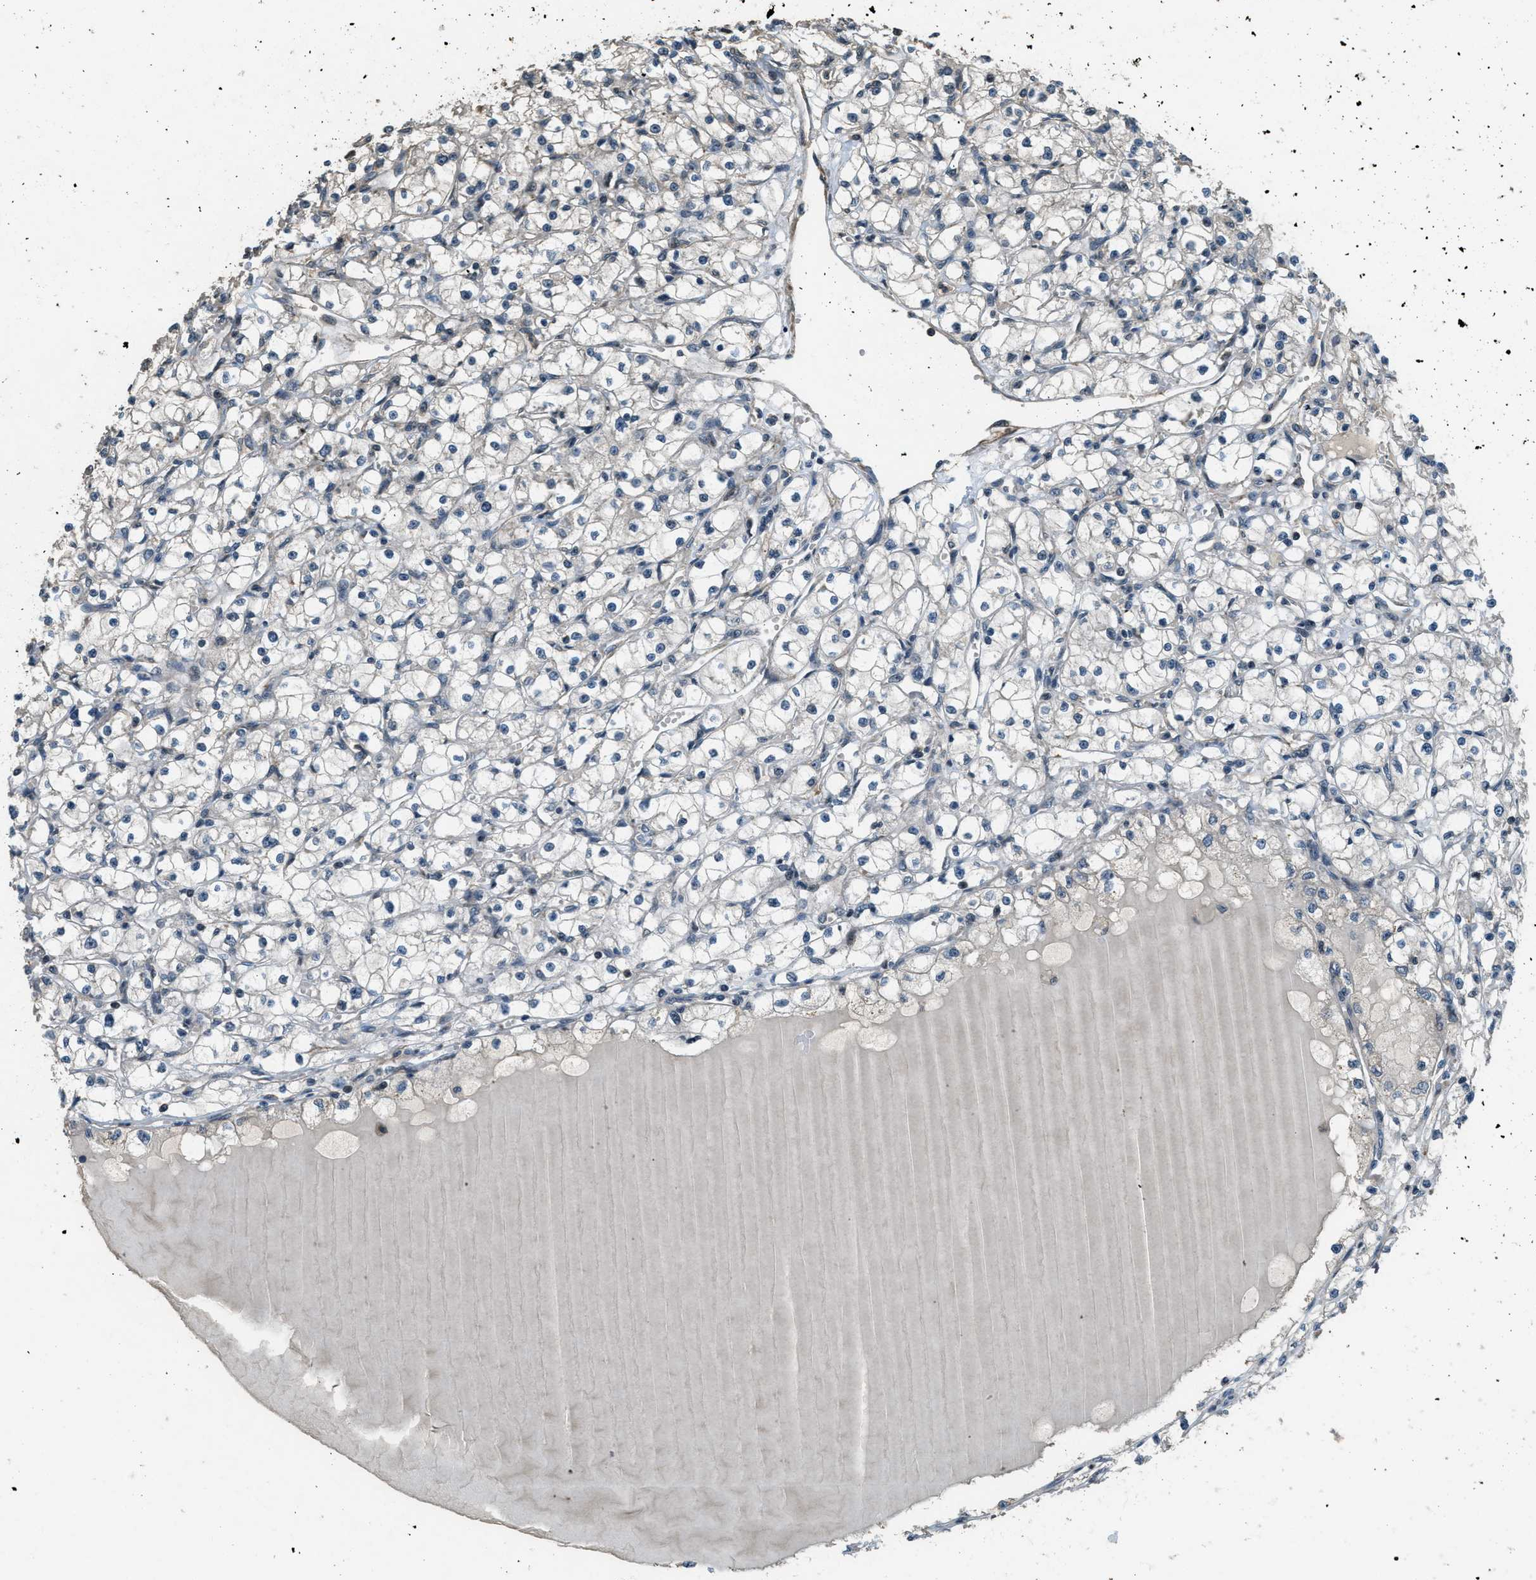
{"staining": {"intensity": "negative", "quantity": "none", "location": "none"}, "tissue": "renal cancer", "cell_type": "Tumor cells", "image_type": "cancer", "snomed": [{"axis": "morphology", "description": "Adenocarcinoma, NOS"}, {"axis": "topography", "description": "Kidney"}], "caption": "Immunohistochemistry (IHC) micrograph of neoplastic tissue: adenocarcinoma (renal) stained with DAB shows no significant protein positivity in tumor cells.", "gene": "MED21", "patient": {"sex": "male", "age": 56}}